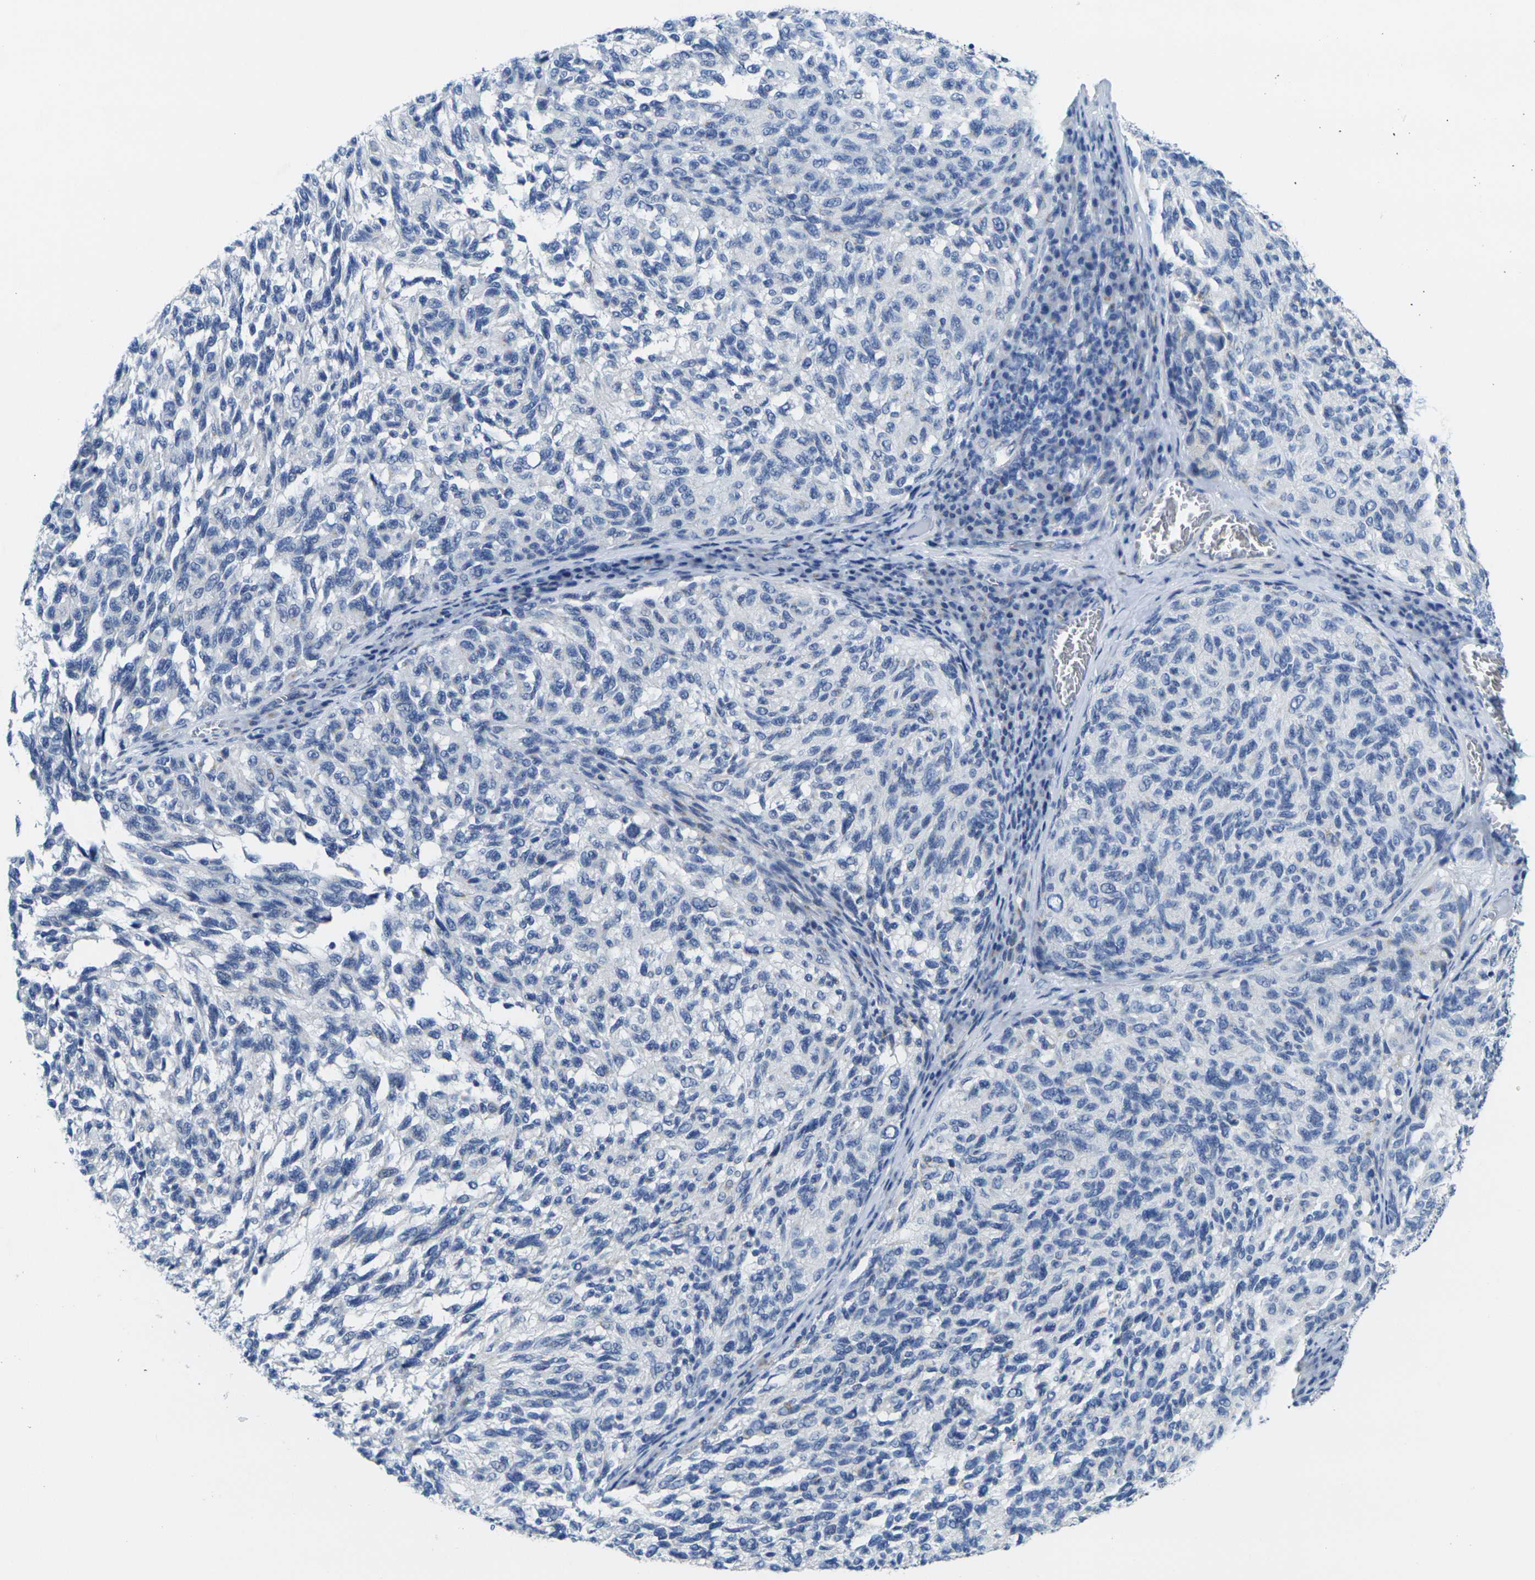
{"staining": {"intensity": "negative", "quantity": "none", "location": "none"}, "tissue": "melanoma", "cell_type": "Tumor cells", "image_type": "cancer", "snomed": [{"axis": "morphology", "description": "Malignant melanoma, NOS"}, {"axis": "topography", "description": "Skin"}], "caption": "A high-resolution micrograph shows IHC staining of melanoma, which shows no significant positivity in tumor cells.", "gene": "CRK", "patient": {"sex": "female", "age": 73}}